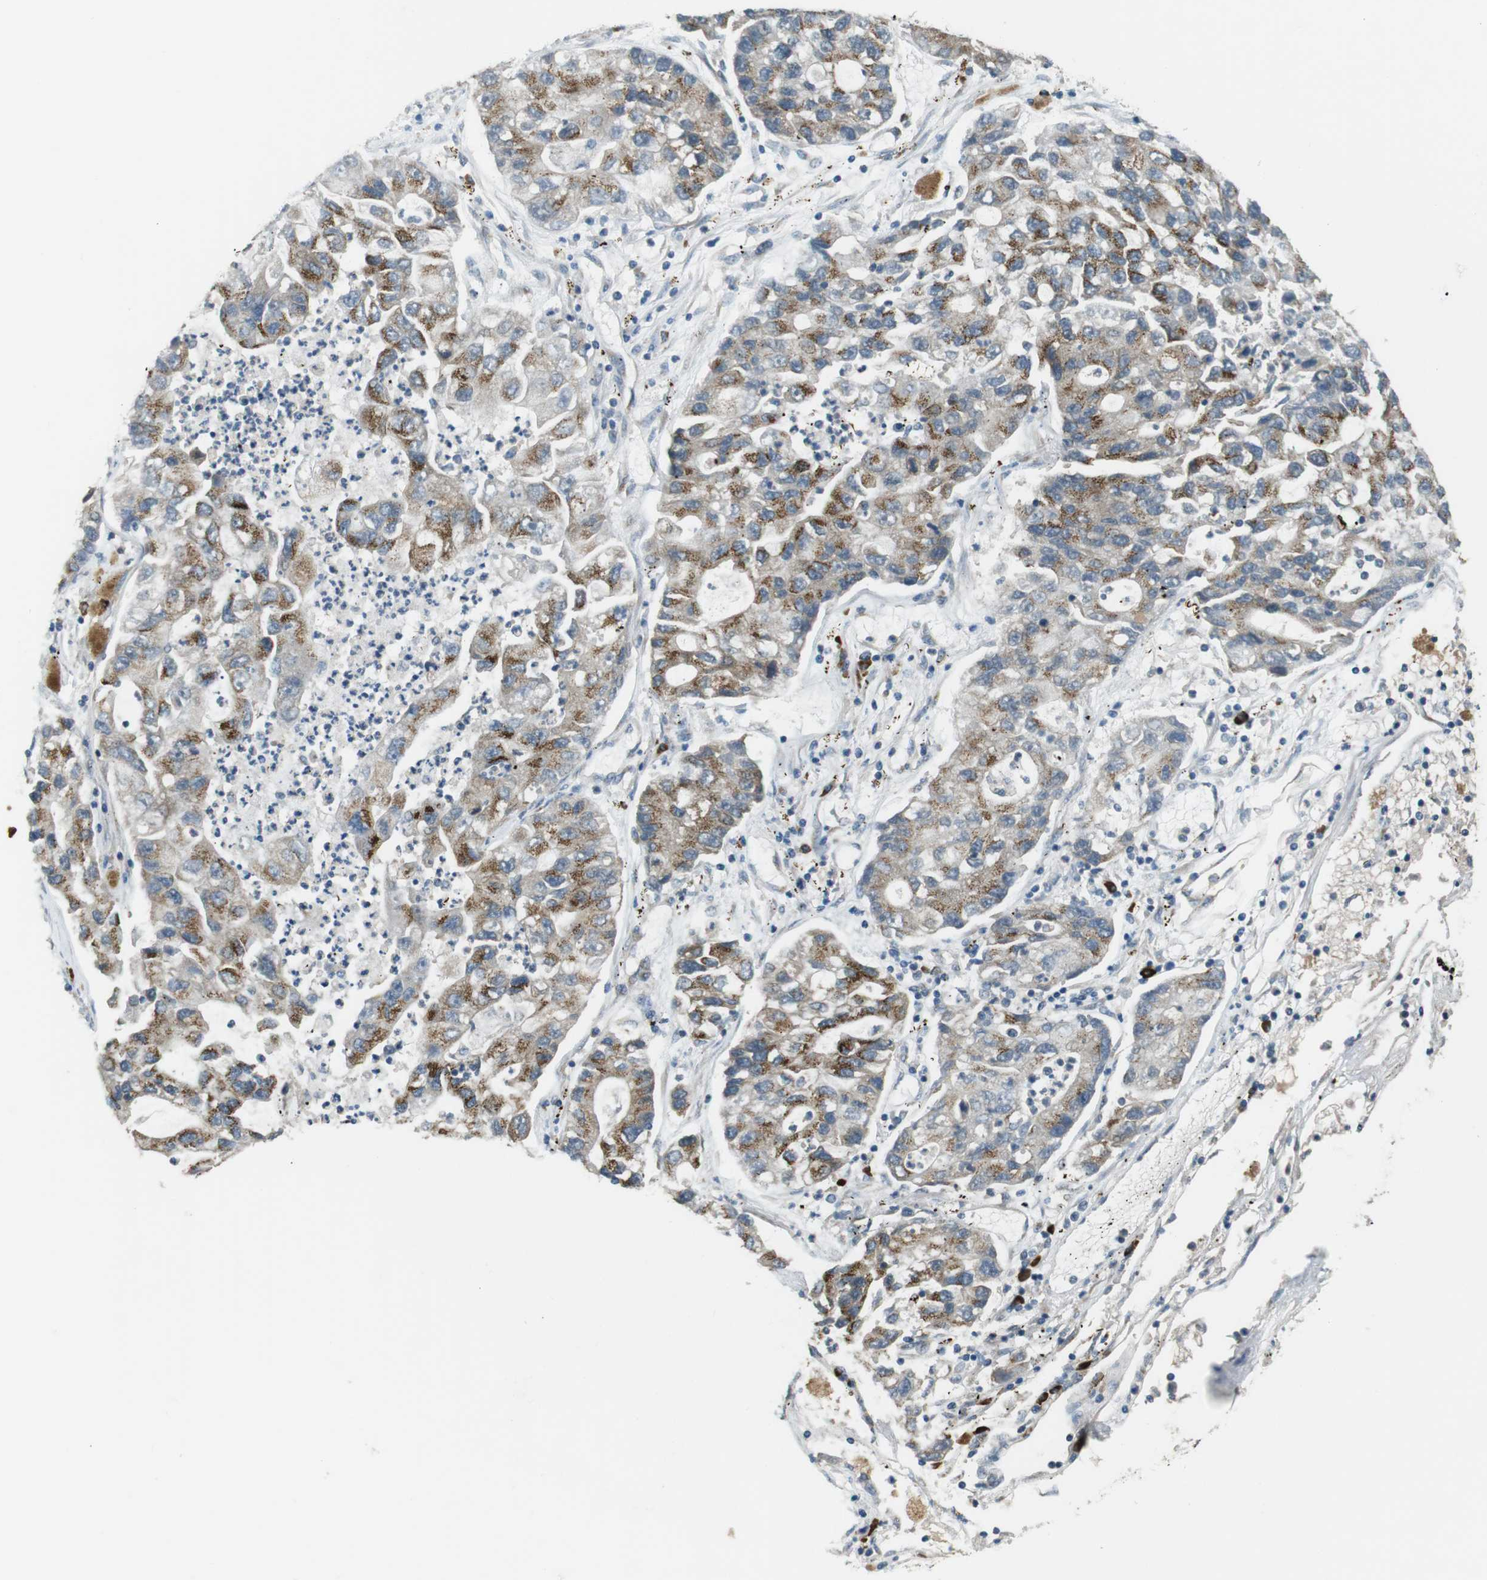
{"staining": {"intensity": "moderate", "quantity": ">75%", "location": "cytoplasmic/membranous"}, "tissue": "lung cancer", "cell_type": "Tumor cells", "image_type": "cancer", "snomed": [{"axis": "morphology", "description": "Adenocarcinoma, NOS"}, {"axis": "topography", "description": "Lung"}], "caption": "Human lung cancer stained with a brown dye demonstrates moderate cytoplasmic/membranous positive expression in approximately >75% of tumor cells.", "gene": "ZFPL1", "patient": {"sex": "female", "age": 51}}